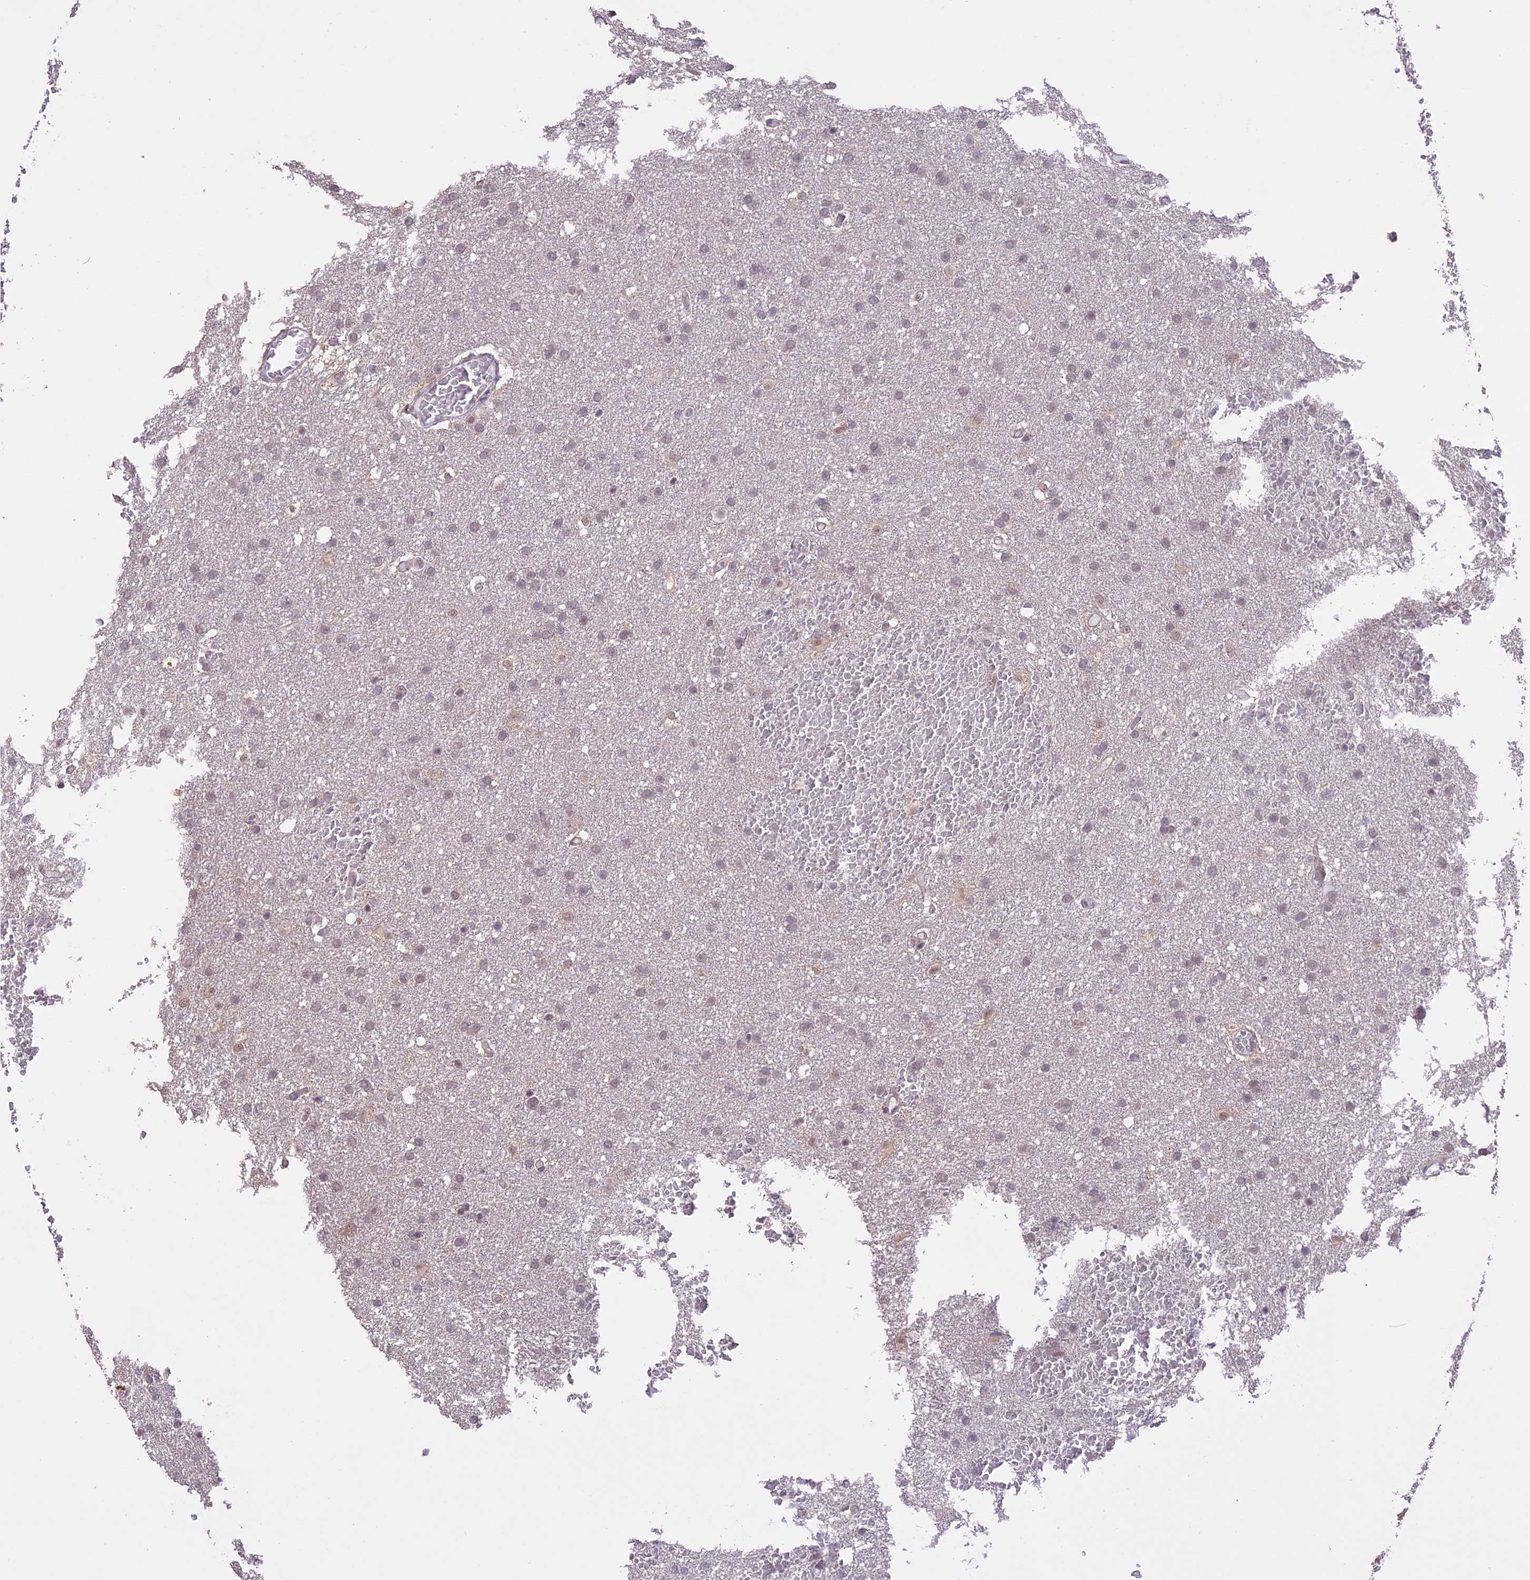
{"staining": {"intensity": "negative", "quantity": "none", "location": "none"}, "tissue": "glioma", "cell_type": "Tumor cells", "image_type": "cancer", "snomed": [{"axis": "morphology", "description": "Glioma, malignant, High grade"}, {"axis": "topography", "description": "Cerebral cortex"}], "caption": "A histopathology image of human glioma is negative for staining in tumor cells. (DAB (3,3'-diaminobenzidine) immunohistochemistry (IHC) with hematoxylin counter stain).", "gene": "TIGD7", "patient": {"sex": "female", "age": 36}}